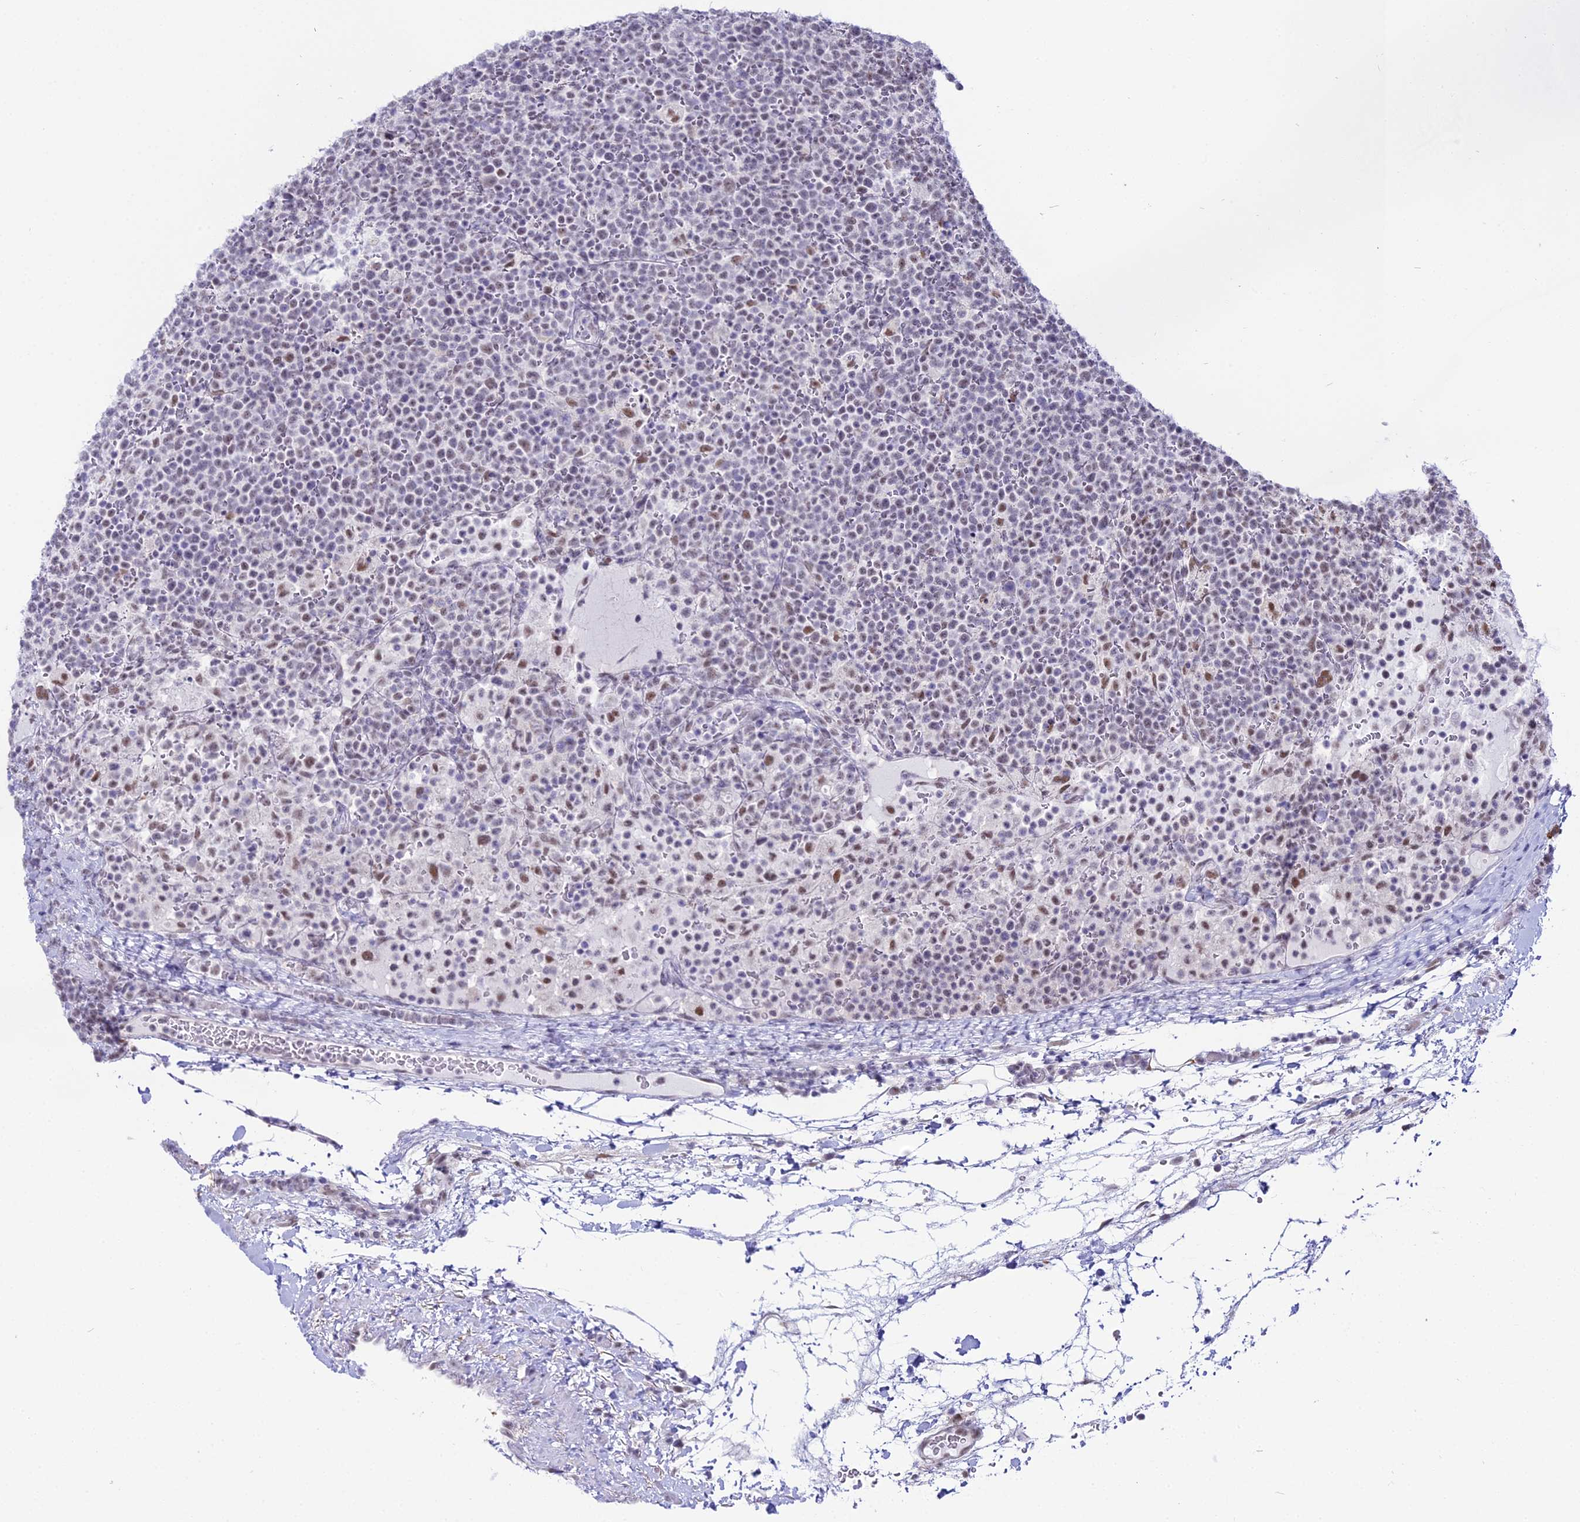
{"staining": {"intensity": "weak", "quantity": "<25%", "location": "nuclear"}, "tissue": "lymphoma", "cell_type": "Tumor cells", "image_type": "cancer", "snomed": [{"axis": "morphology", "description": "Malignant lymphoma, non-Hodgkin's type, High grade"}, {"axis": "topography", "description": "Lymph node"}], "caption": "A histopathology image of human lymphoma is negative for staining in tumor cells. (Stains: DAB immunohistochemistry with hematoxylin counter stain, Microscopy: brightfield microscopy at high magnification).", "gene": "RBM12", "patient": {"sex": "male", "age": 61}}